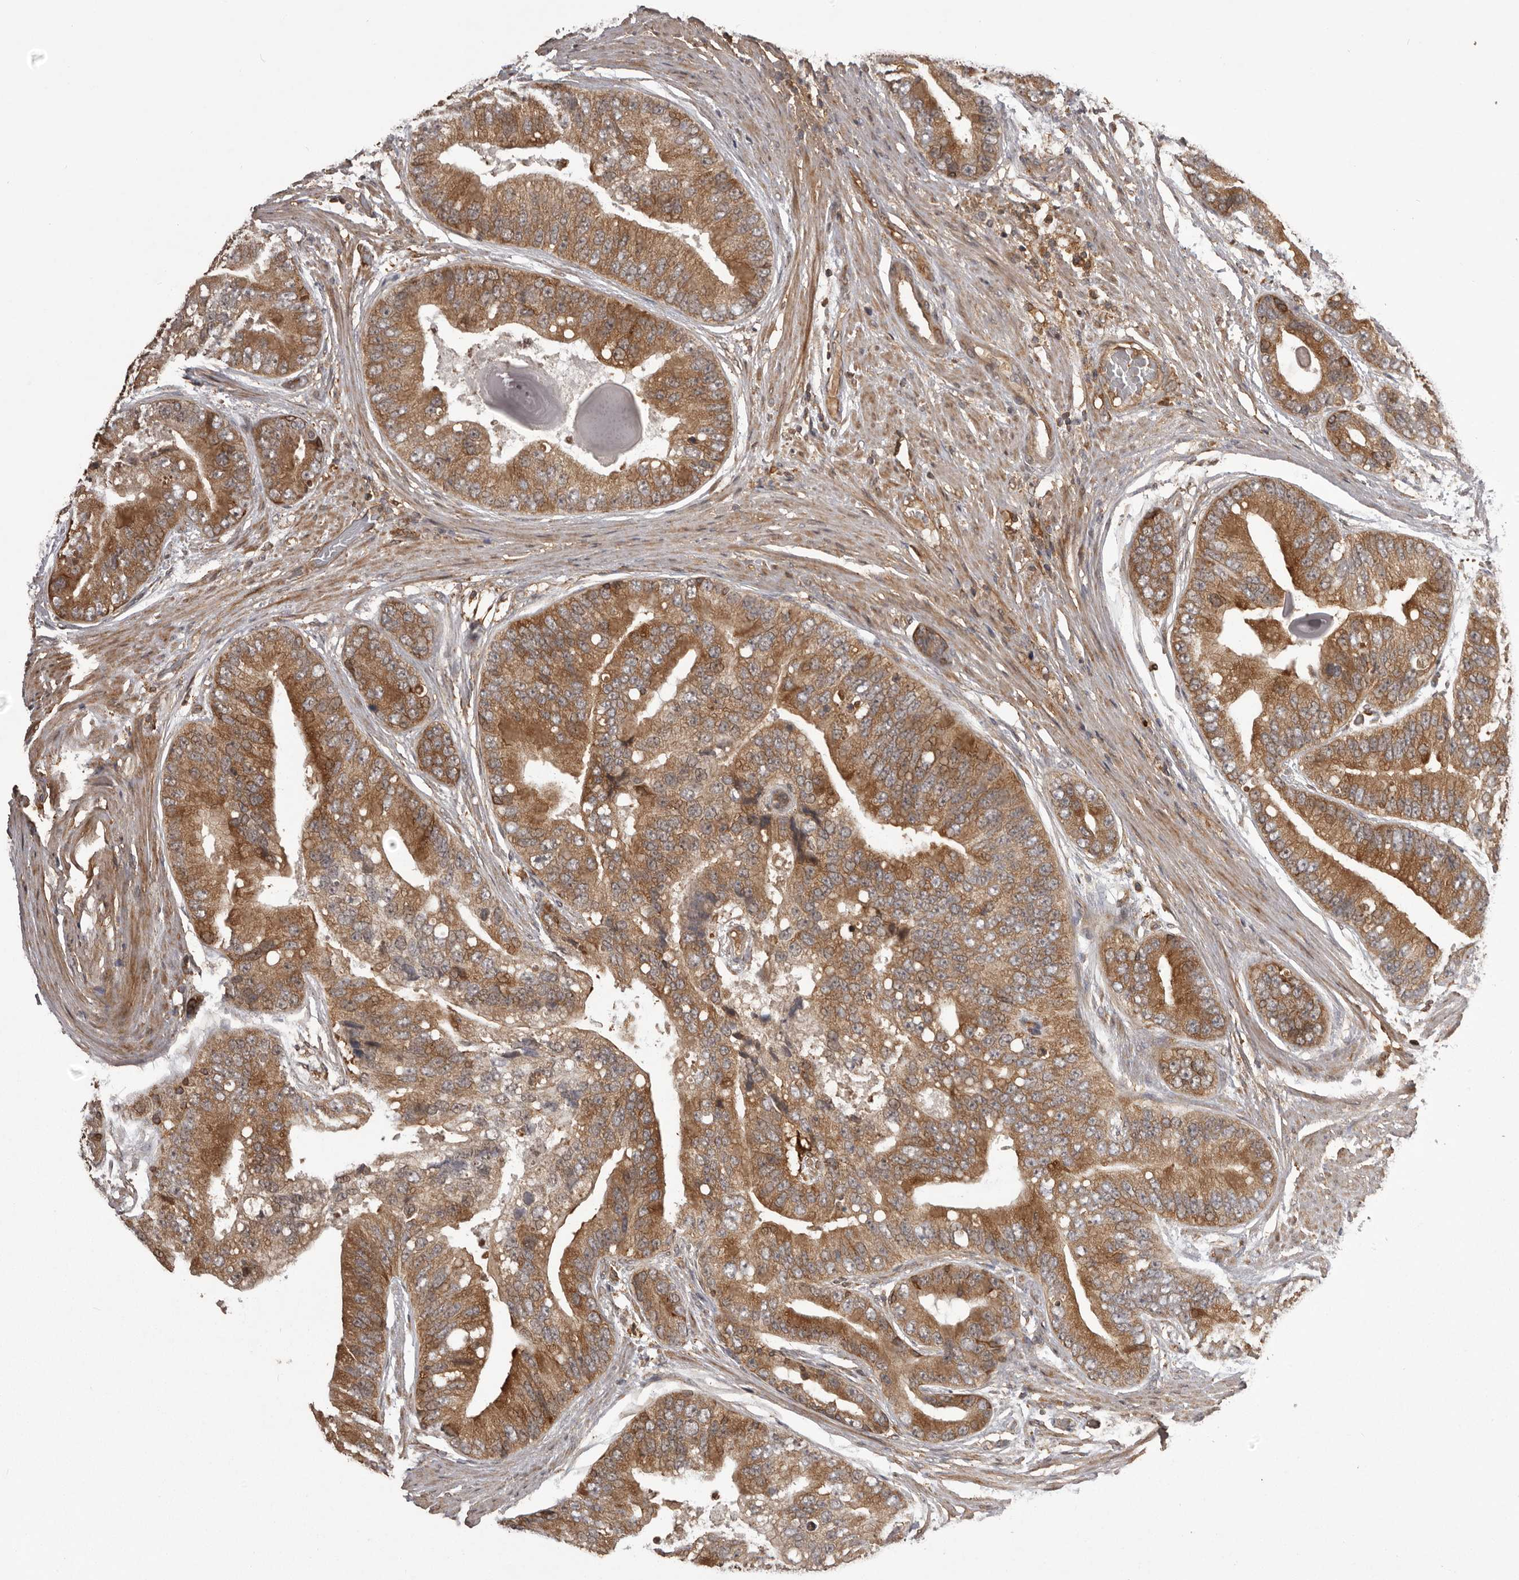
{"staining": {"intensity": "moderate", "quantity": ">75%", "location": "cytoplasmic/membranous"}, "tissue": "prostate cancer", "cell_type": "Tumor cells", "image_type": "cancer", "snomed": [{"axis": "morphology", "description": "Adenocarcinoma, High grade"}, {"axis": "topography", "description": "Prostate"}], "caption": "Human prostate cancer stained for a protein (brown) displays moderate cytoplasmic/membranous positive expression in about >75% of tumor cells.", "gene": "SLC22A3", "patient": {"sex": "male", "age": 70}}